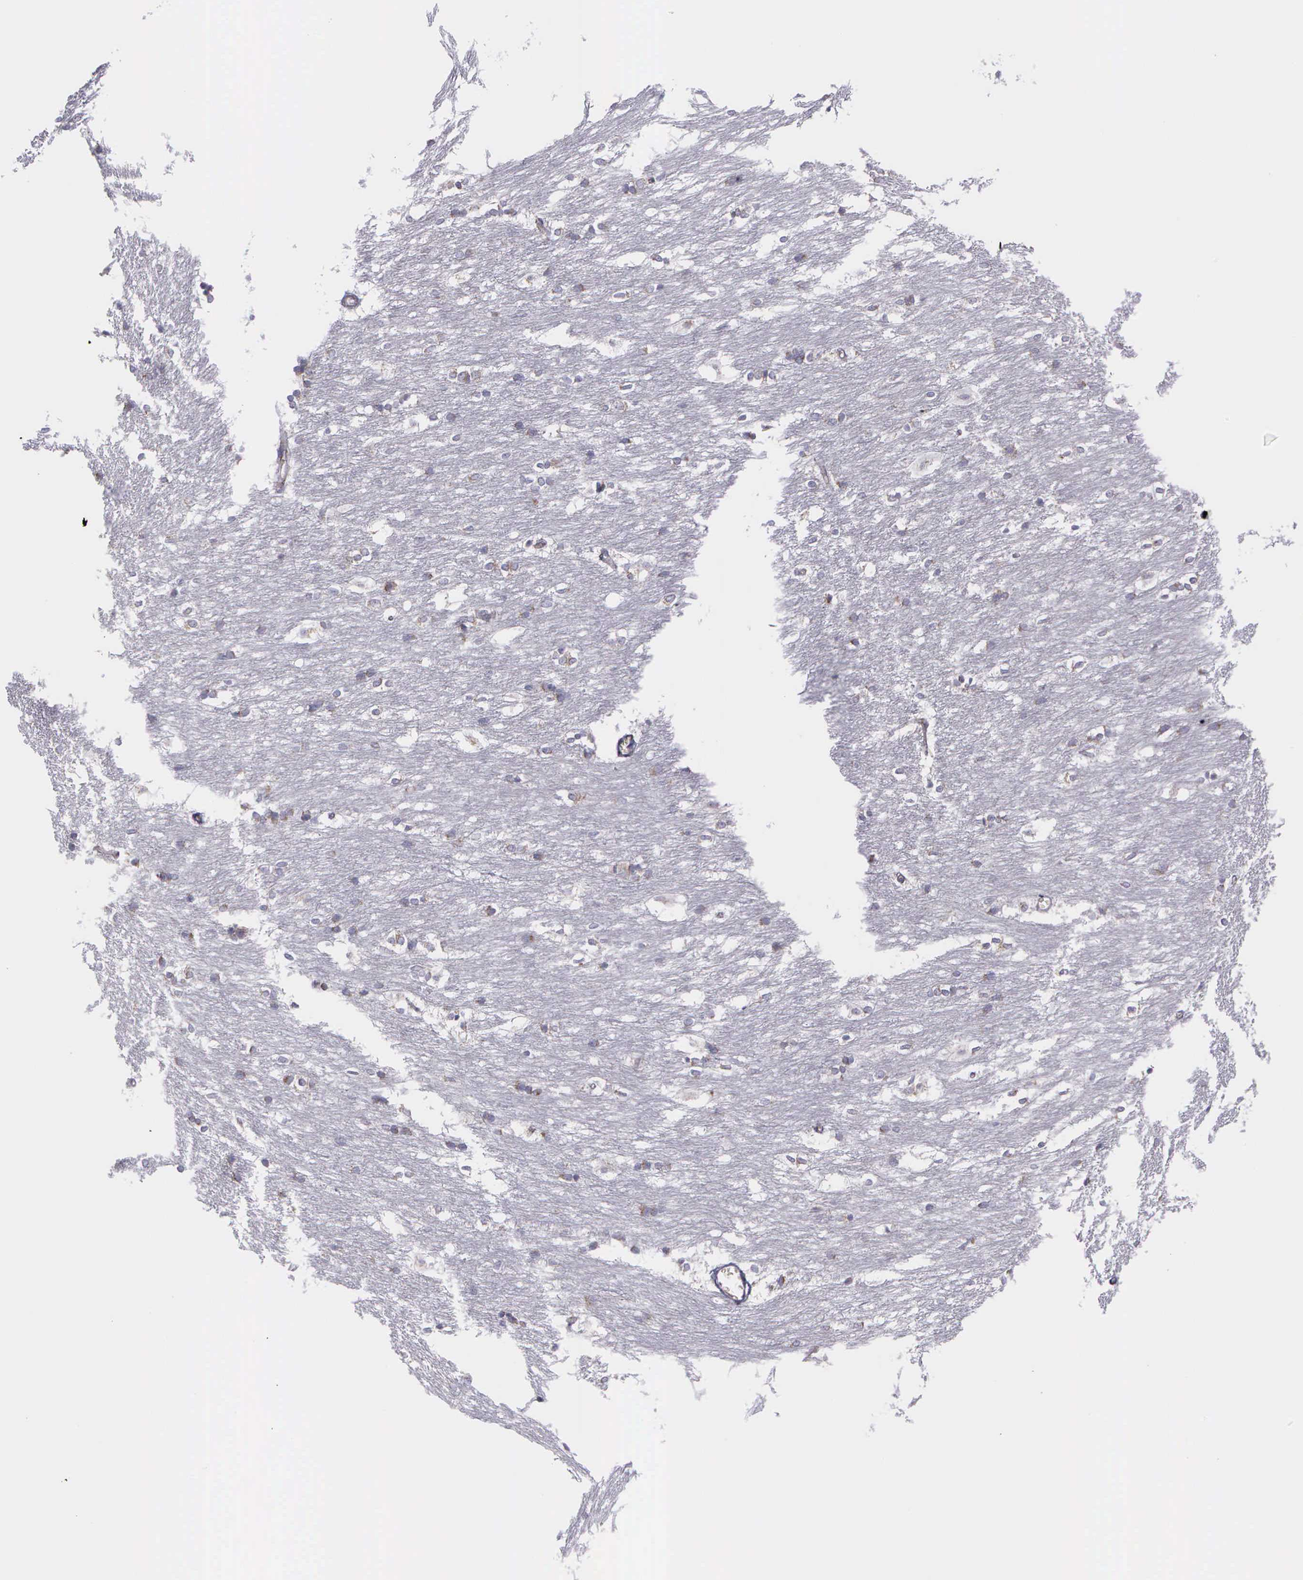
{"staining": {"intensity": "negative", "quantity": "none", "location": "none"}, "tissue": "caudate", "cell_type": "Glial cells", "image_type": "normal", "snomed": [{"axis": "morphology", "description": "Normal tissue, NOS"}, {"axis": "topography", "description": "Lateral ventricle wall"}], "caption": "IHC histopathology image of benign caudate: human caudate stained with DAB reveals no significant protein expression in glial cells.", "gene": "SYNJ2BP", "patient": {"sex": "female", "age": 19}}